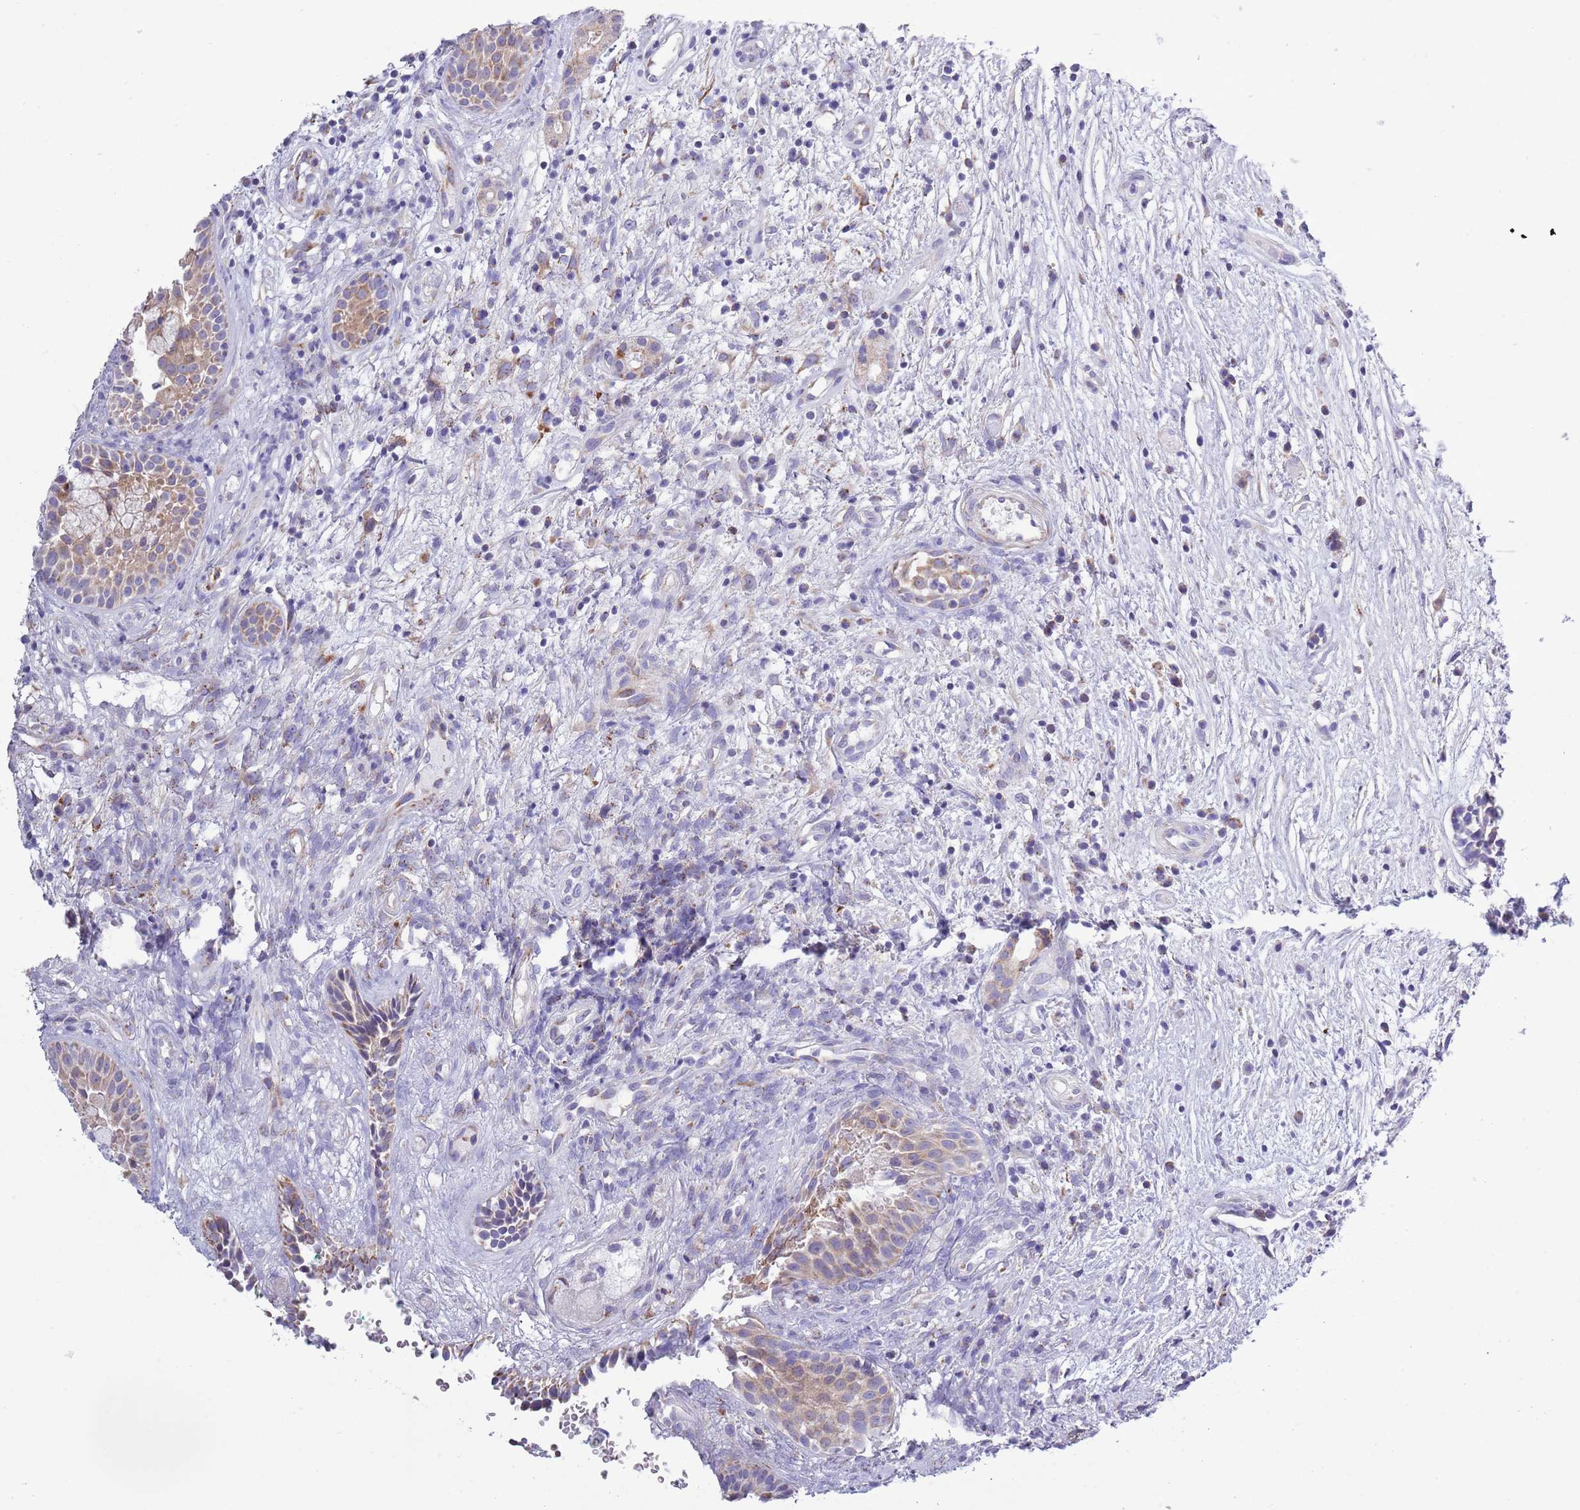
{"staining": {"intensity": "weak", "quantity": "25%-75%", "location": "cytoplasmic/membranous"}, "tissue": "head and neck cancer", "cell_type": "Tumor cells", "image_type": "cancer", "snomed": [{"axis": "morphology", "description": "Adenocarcinoma, NOS"}, {"axis": "topography", "description": "Subcutis"}, {"axis": "topography", "description": "Head-Neck"}], "caption": "The image demonstrates immunohistochemical staining of head and neck adenocarcinoma. There is weak cytoplasmic/membranous expression is seen in about 25%-75% of tumor cells.", "gene": "MOCOS", "patient": {"sex": "female", "age": 73}}